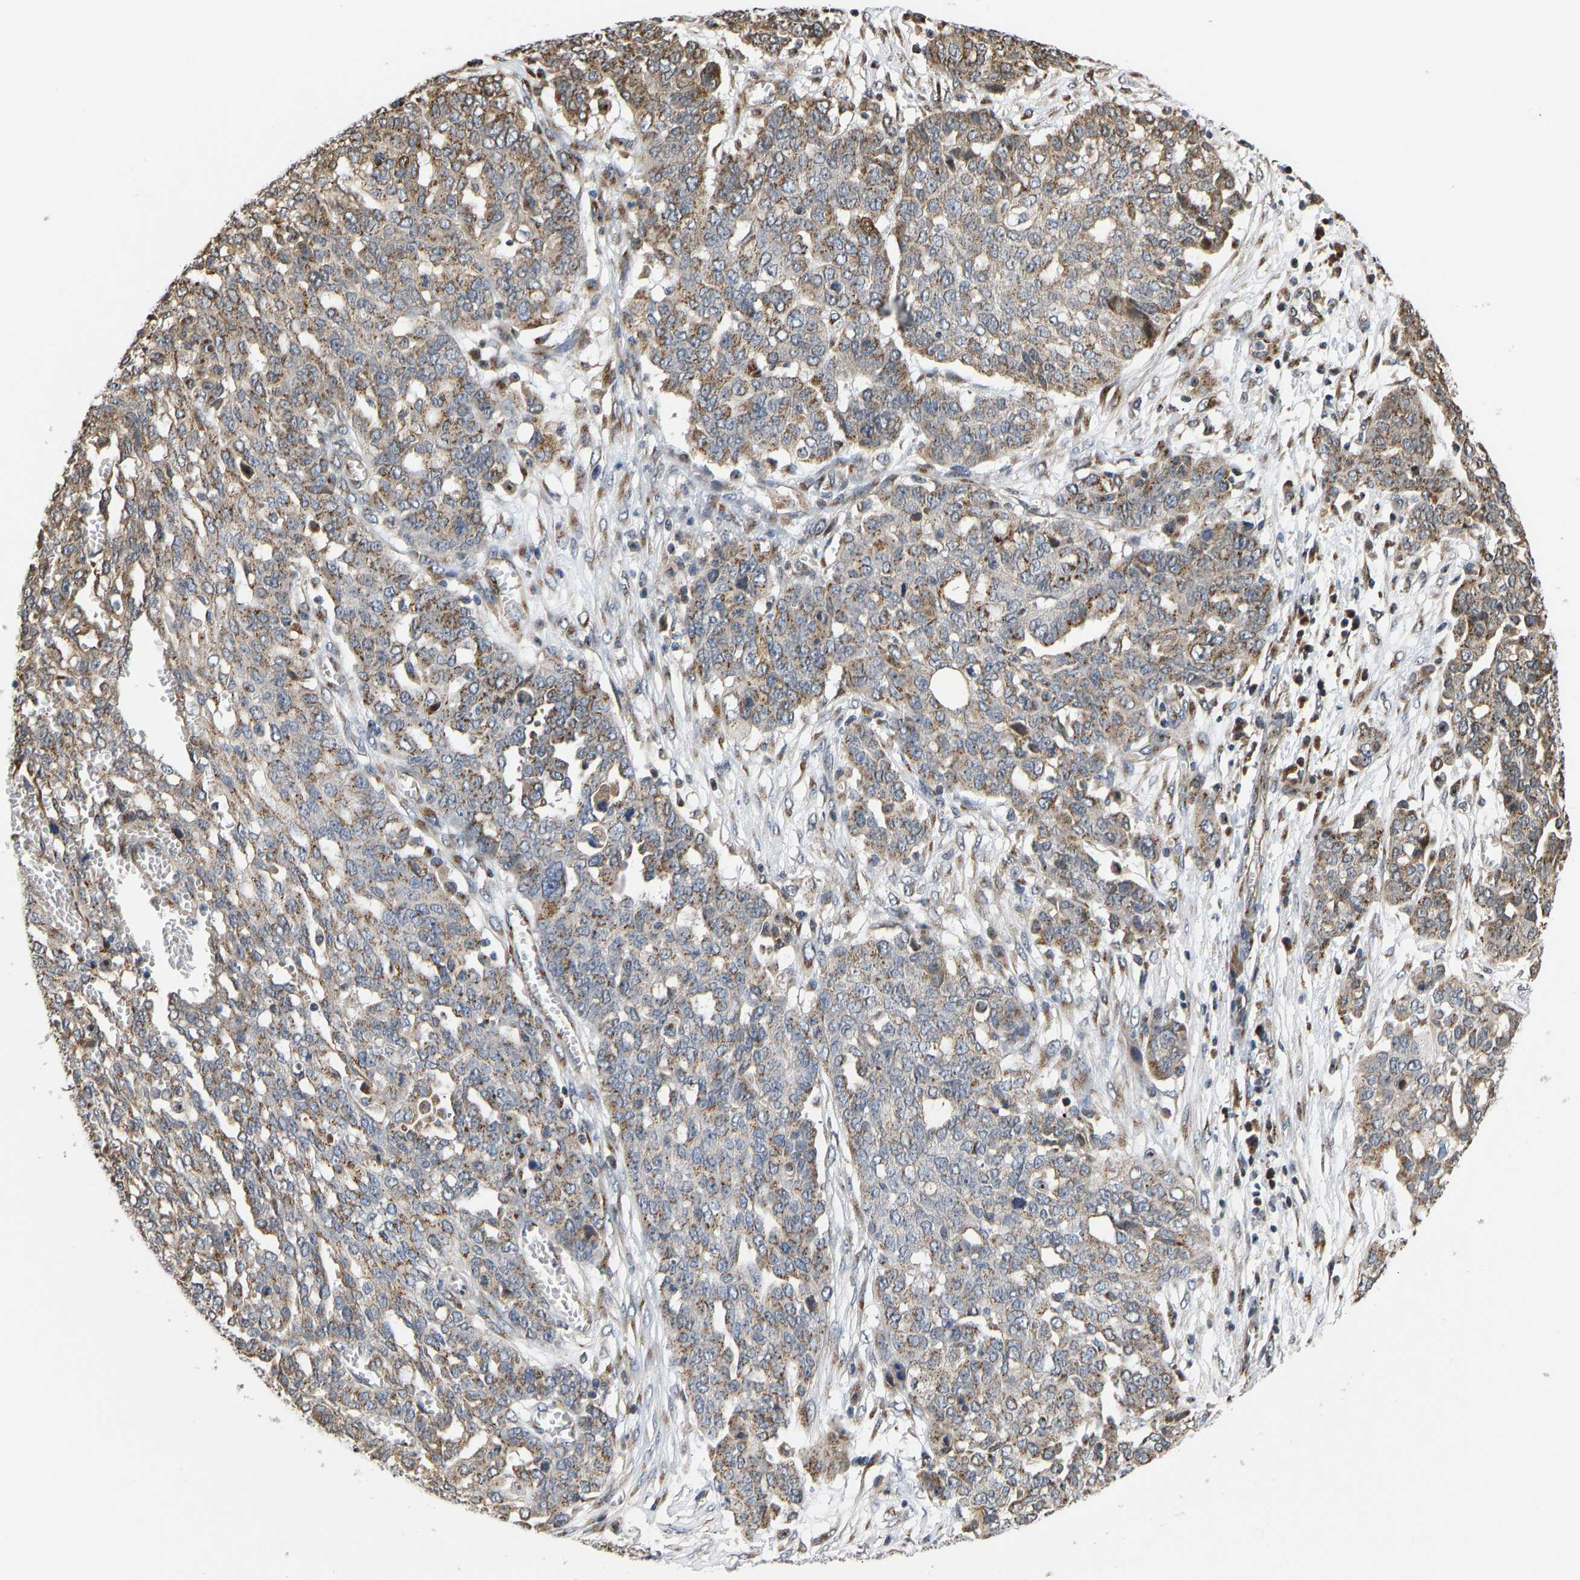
{"staining": {"intensity": "moderate", "quantity": ">75%", "location": "cytoplasmic/membranous"}, "tissue": "ovarian cancer", "cell_type": "Tumor cells", "image_type": "cancer", "snomed": [{"axis": "morphology", "description": "Cystadenocarcinoma, serous, NOS"}, {"axis": "topography", "description": "Soft tissue"}, {"axis": "topography", "description": "Ovary"}], "caption": "Immunohistochemical staining of human ovarian cancer (serous cystadenocarcinoma) reveals medium levels of moderate cytoplasmic/membranous protein expression in approximately >75% of tumor cells.", "gene": "YIPF4", "patient": {"sex": "female", "age": 57}}